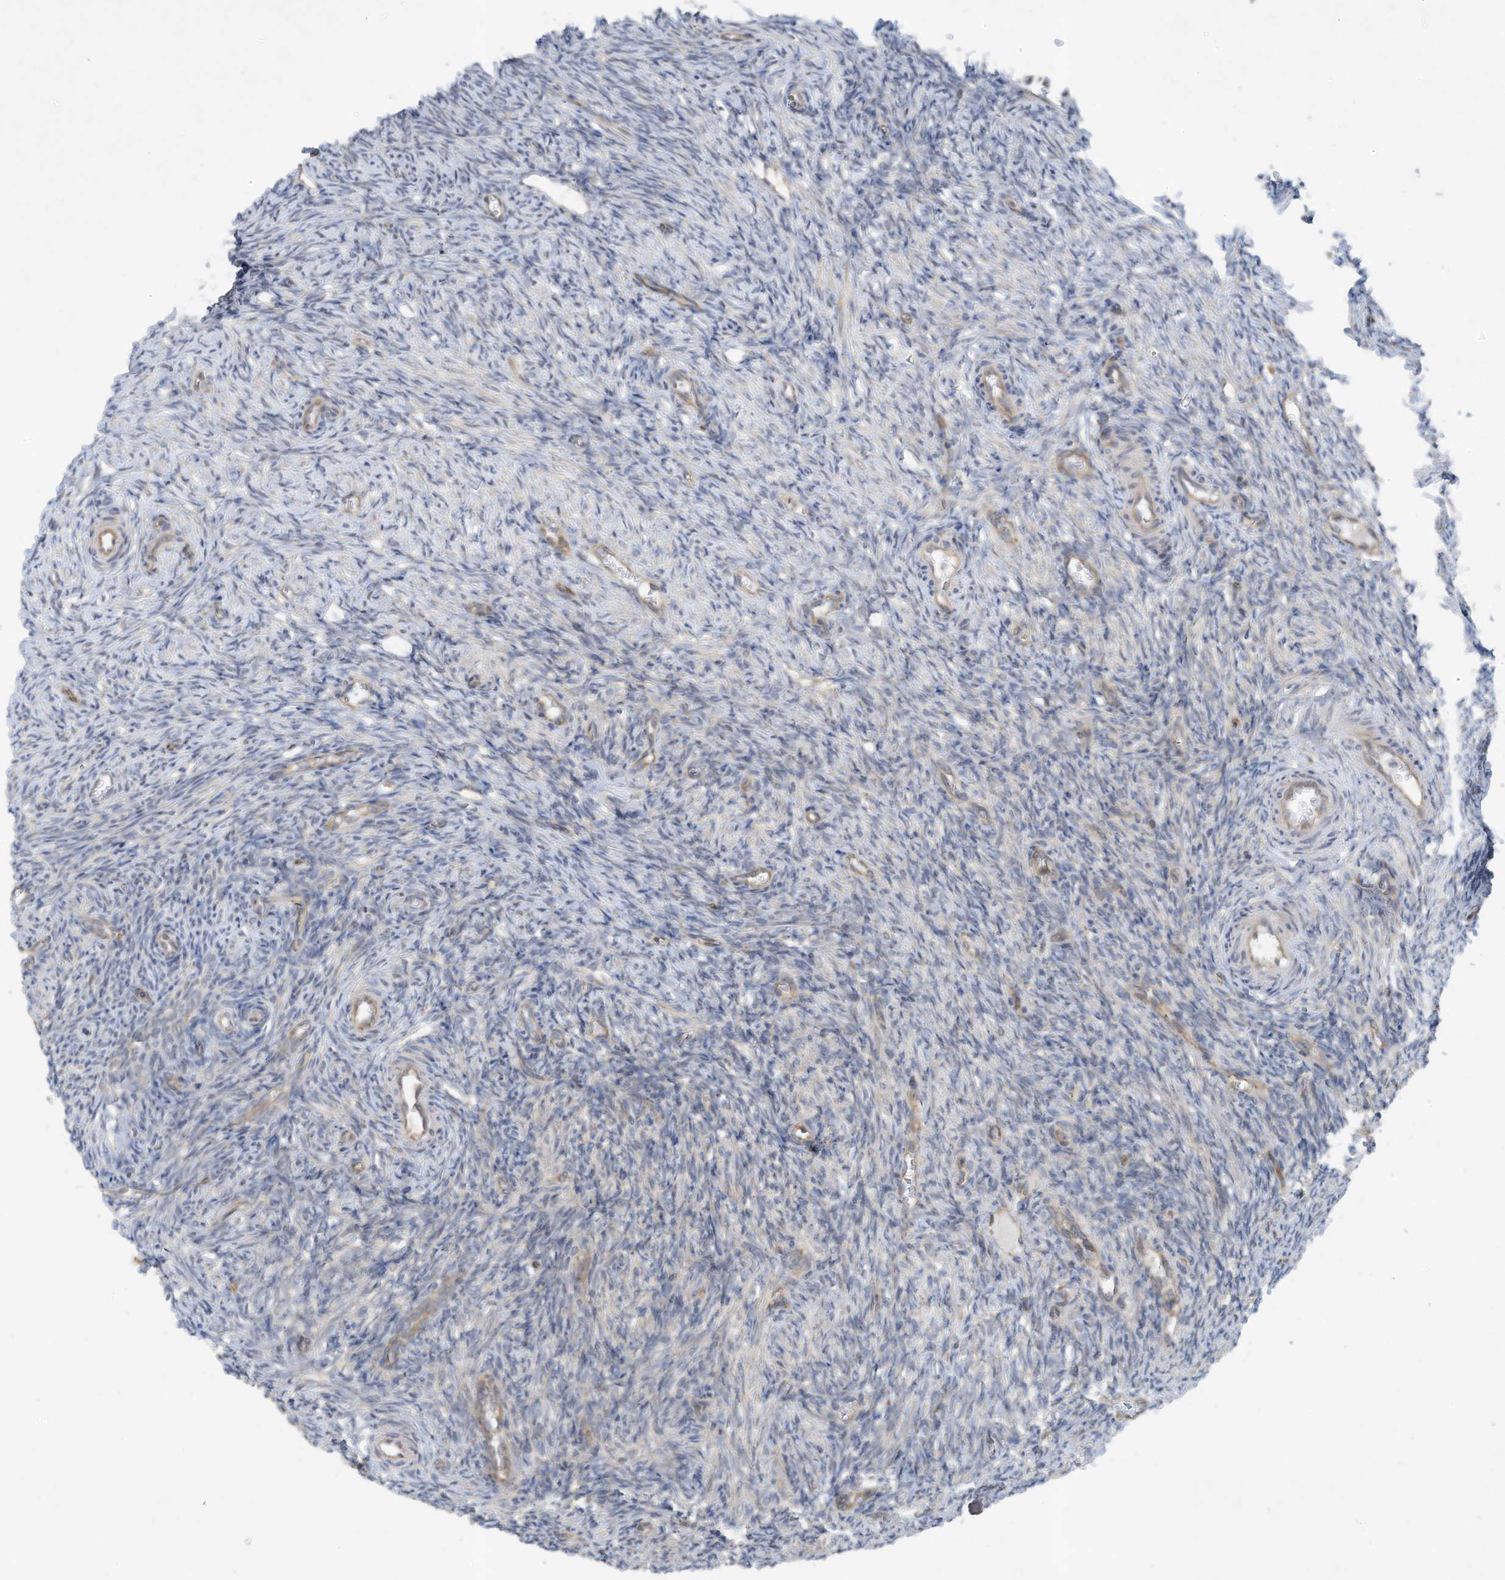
{"staining": {"intensity": "moderate", "quantity": ">75%", "location": "cytoplasmic/membranous"}, "tissue": "ovary", "cell_type": "Follicle cells", "image_type": "normal", "snomed": [{"axis": "morphology", "description": "Normal tissue, NOS"}, {"axis": "topography", "description": "Ovary"}], "caption": "DAB immunohistochemical staining of benign ovary shows moderate cytoplasmic/membranous protein staining in approximately >75% of follicle cells.", "gene": "USE1", "patient": {"sex": "female", "age": 27}}